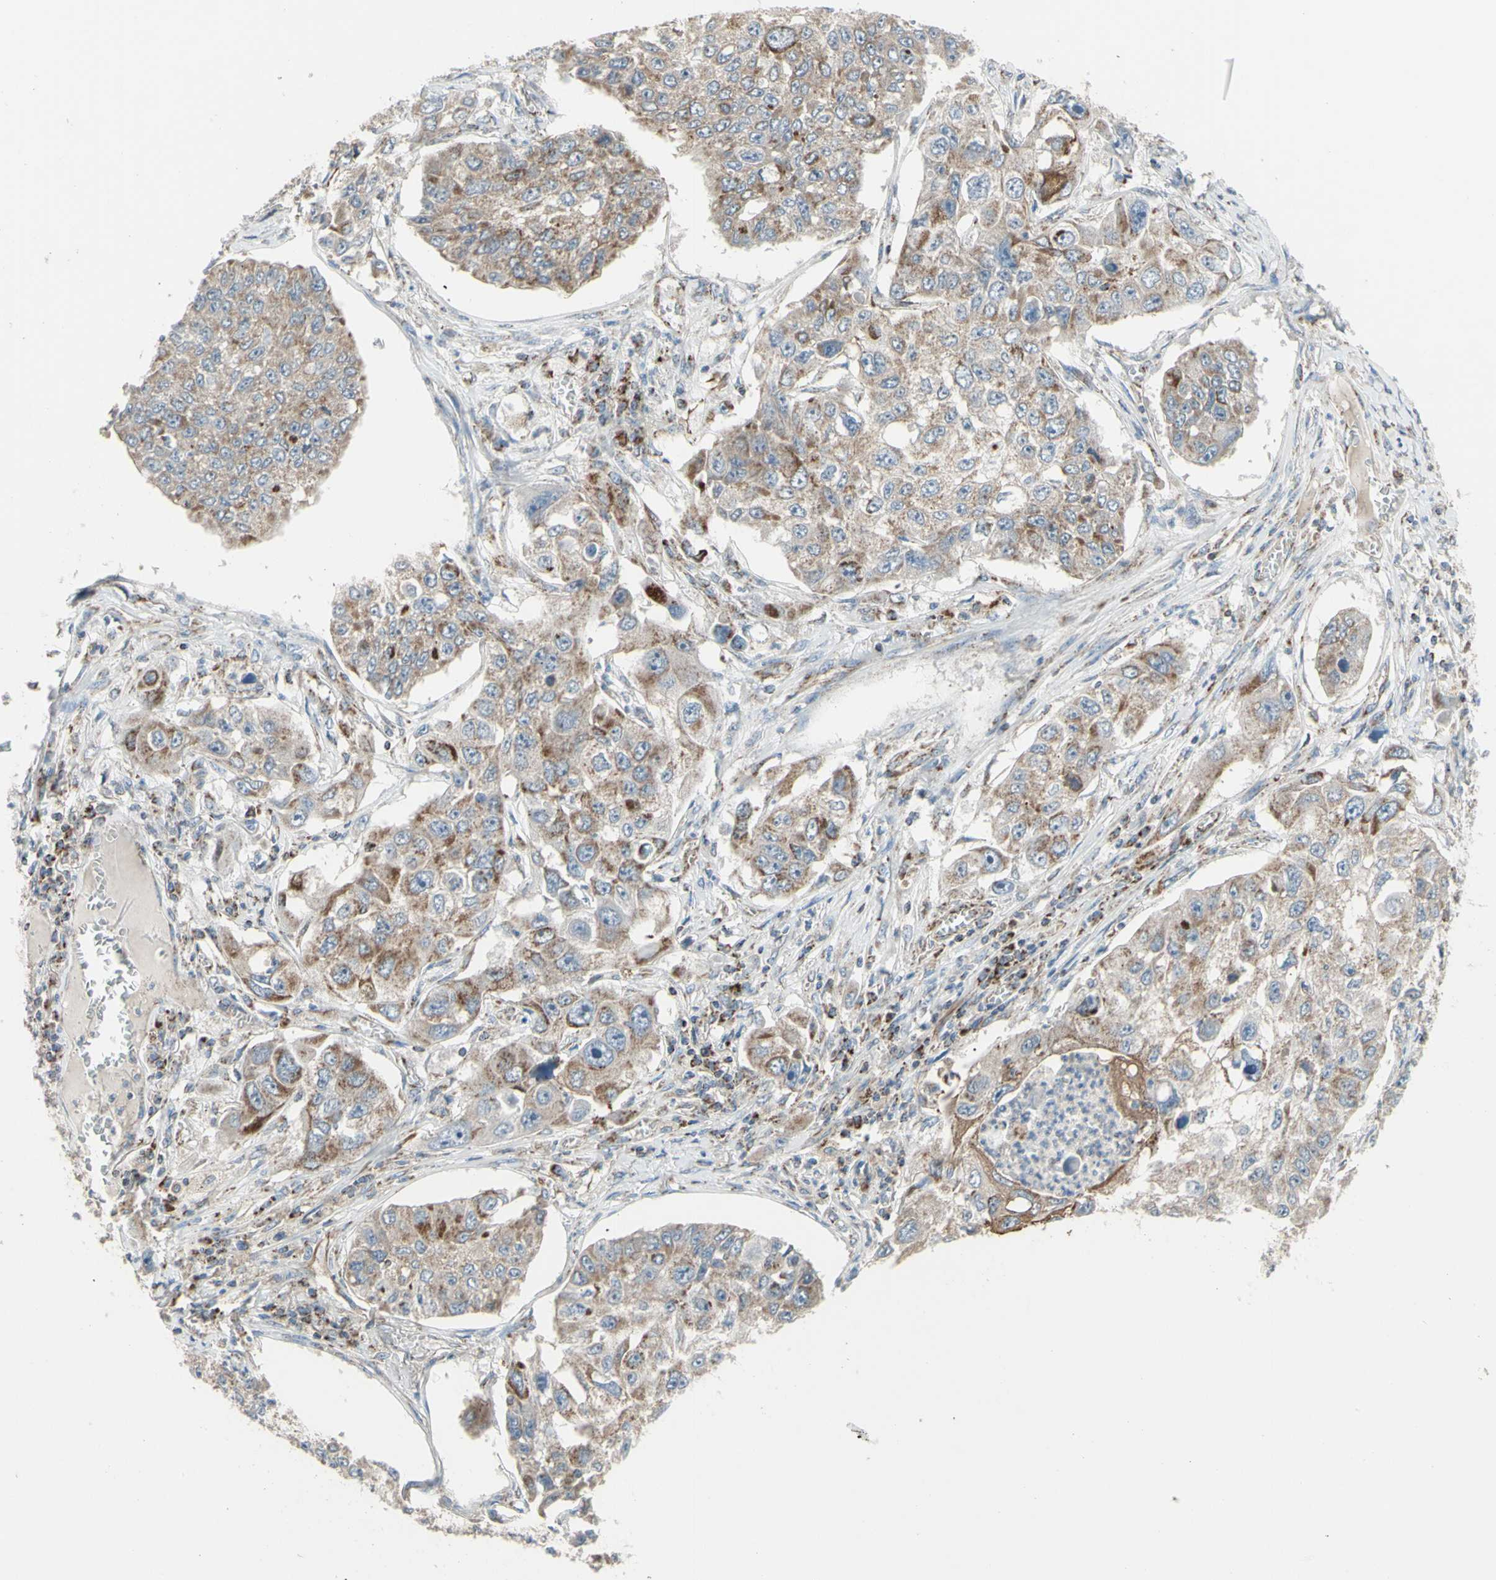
{"staining": {"intensity": "weak", "quantity": ">75%", "location": "cytoplasmic/membranous"}, "tissue": "lung cancer", "cell_type": "Tumor cells", "image_type": "cancer", "snomed": [{"axis": "morphology", "description": "Squamous cell carcinoma, NOS"}, {"axis": "topography", "description": "Lung"}], "caption": "Weak cytoplasmic/membranous staining for a protein is identified in about >75% of tumor cells of lung cancer using immunohistochemistry.", "gene": "FAM171B", "patient": {"sex": "male", "age": 71}}